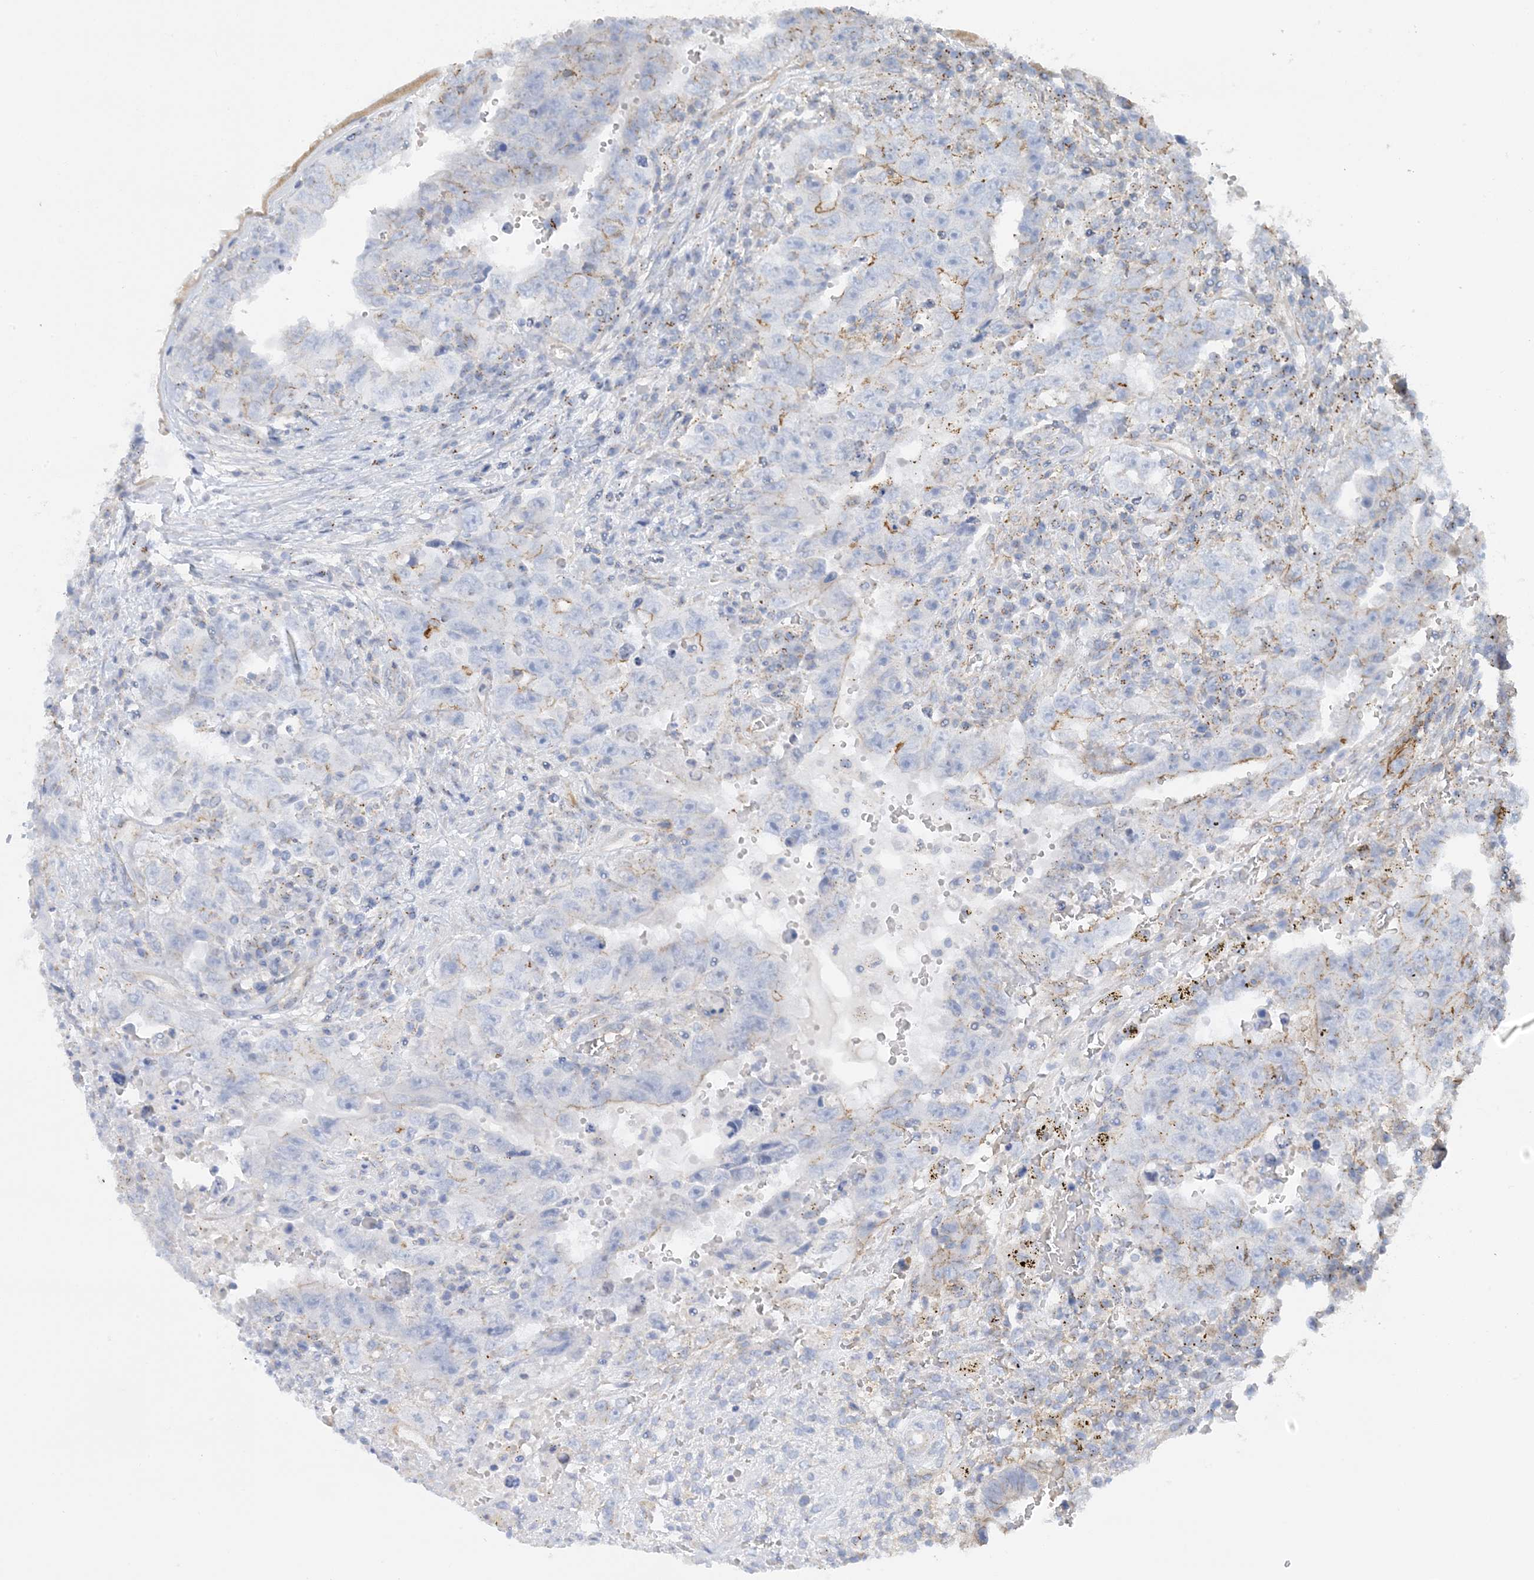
{"staining": {"intensity": "negative", "quantity": "none", "location": "none"}, "tissue": "testis cancer", "cell_type": "Tumor cells", "image_type": "cancer", "snomed": [{"axis": "morphology", "description": "Carcinoma, Embryonal, NOS"}, {"axis": "topography", "description": "Testis"}], "caption": "Testis cancer was stained to show a protein in brown. There is no significant staining in tumor cells.", "gene": "CALHM5", "patient": {"sex": "male", "age": 26}}